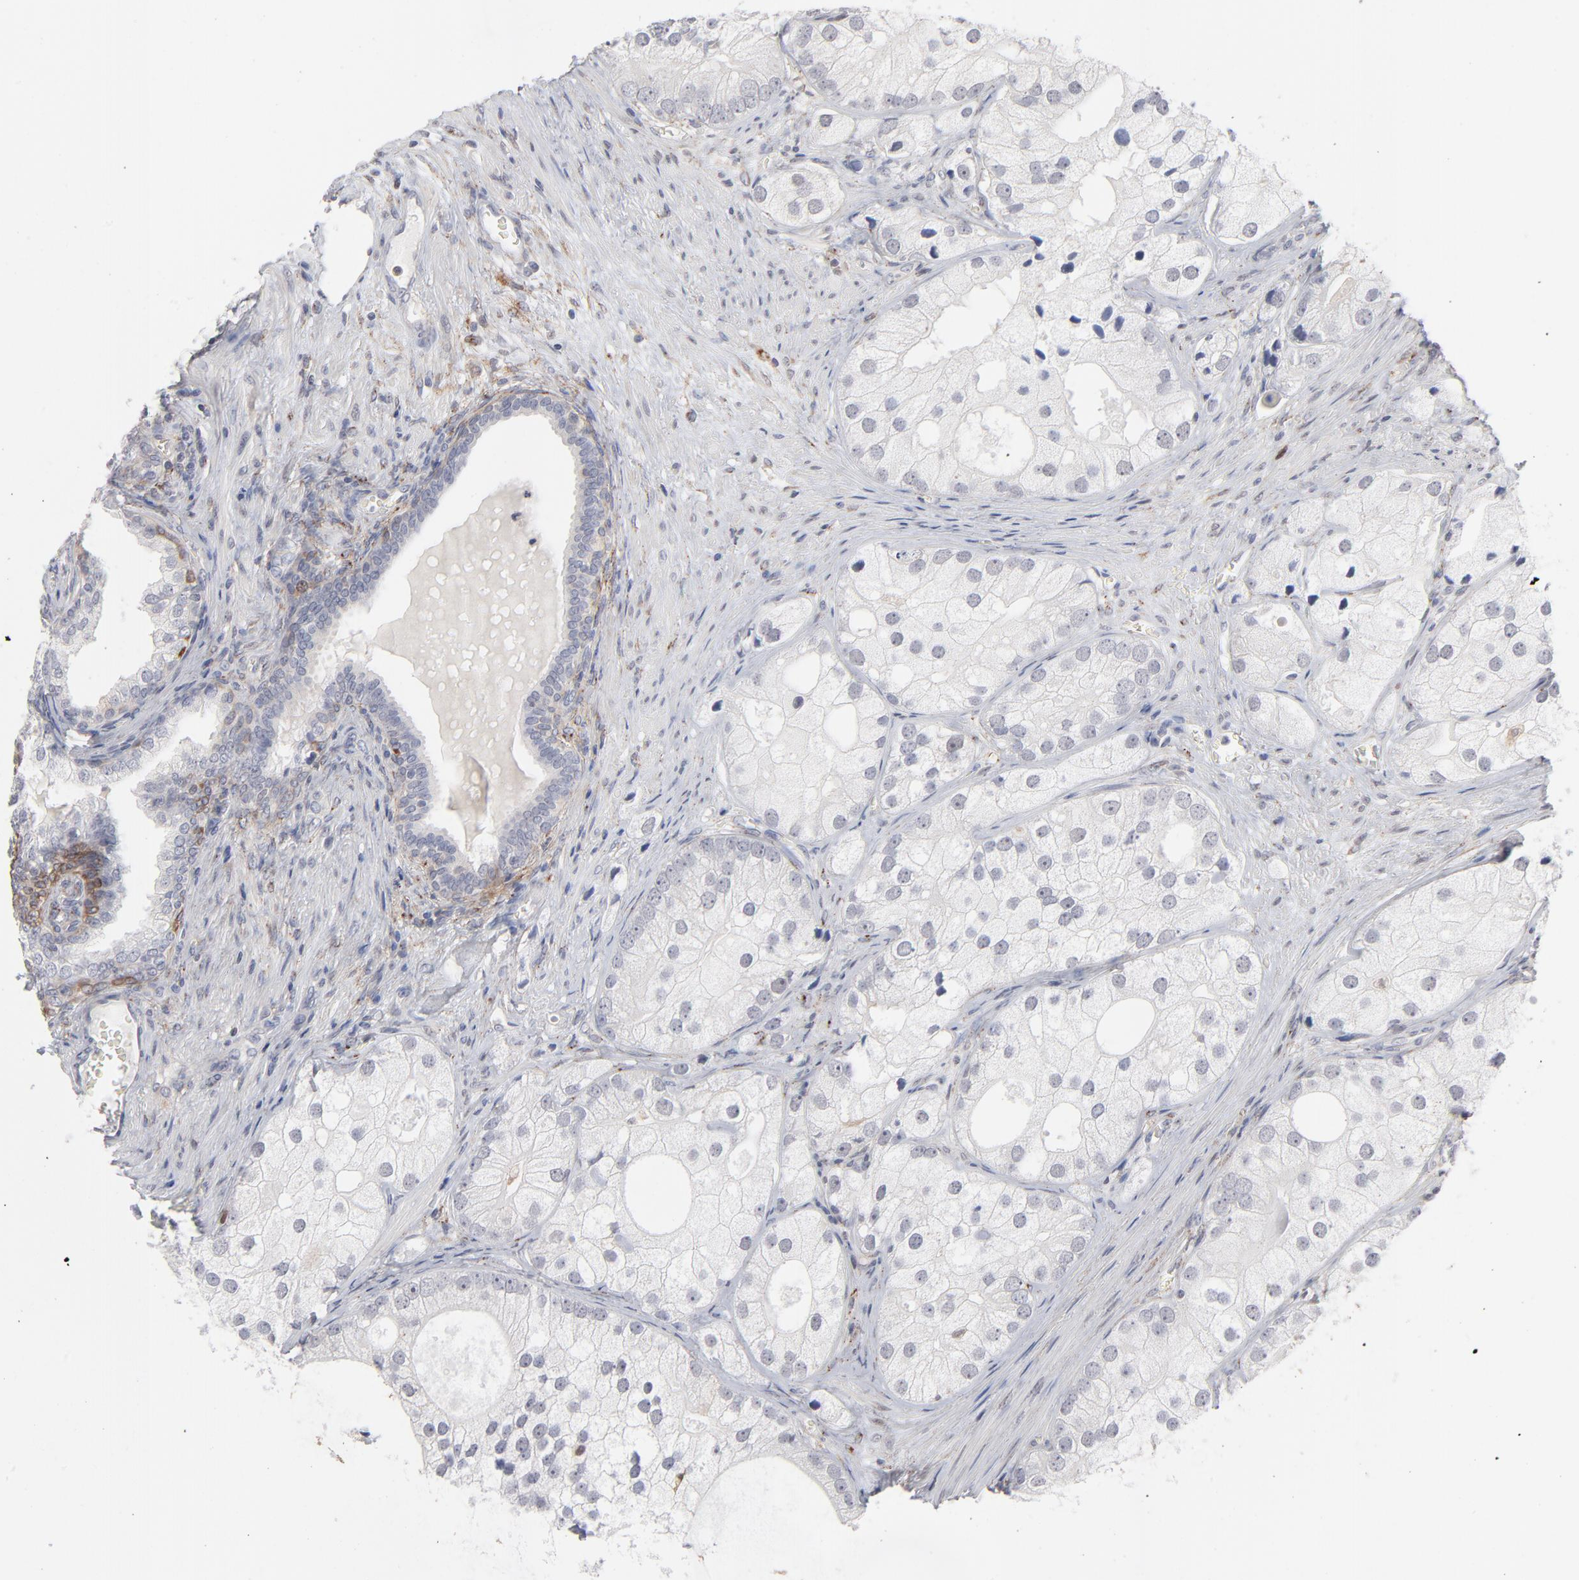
{"staining": {"intensity": "negative", "quantity": "none", "location": "none"}, "tissue": "prostate cancer", "cell_type": "Tumor cells", "image_type": "cancer", "snomed": [{"axis": "morphology", "description": "Adenocarcinoma, Low grade"}, {"axis": "topography", "description": "Prostate"}], "caption": "Human adenocarcinoma (low-grade) (prostate) stained for a protein using IHC displays no expression in tumor cells.", "gene": "AURKA", "patient": {"sex": "male", "age": 69}}